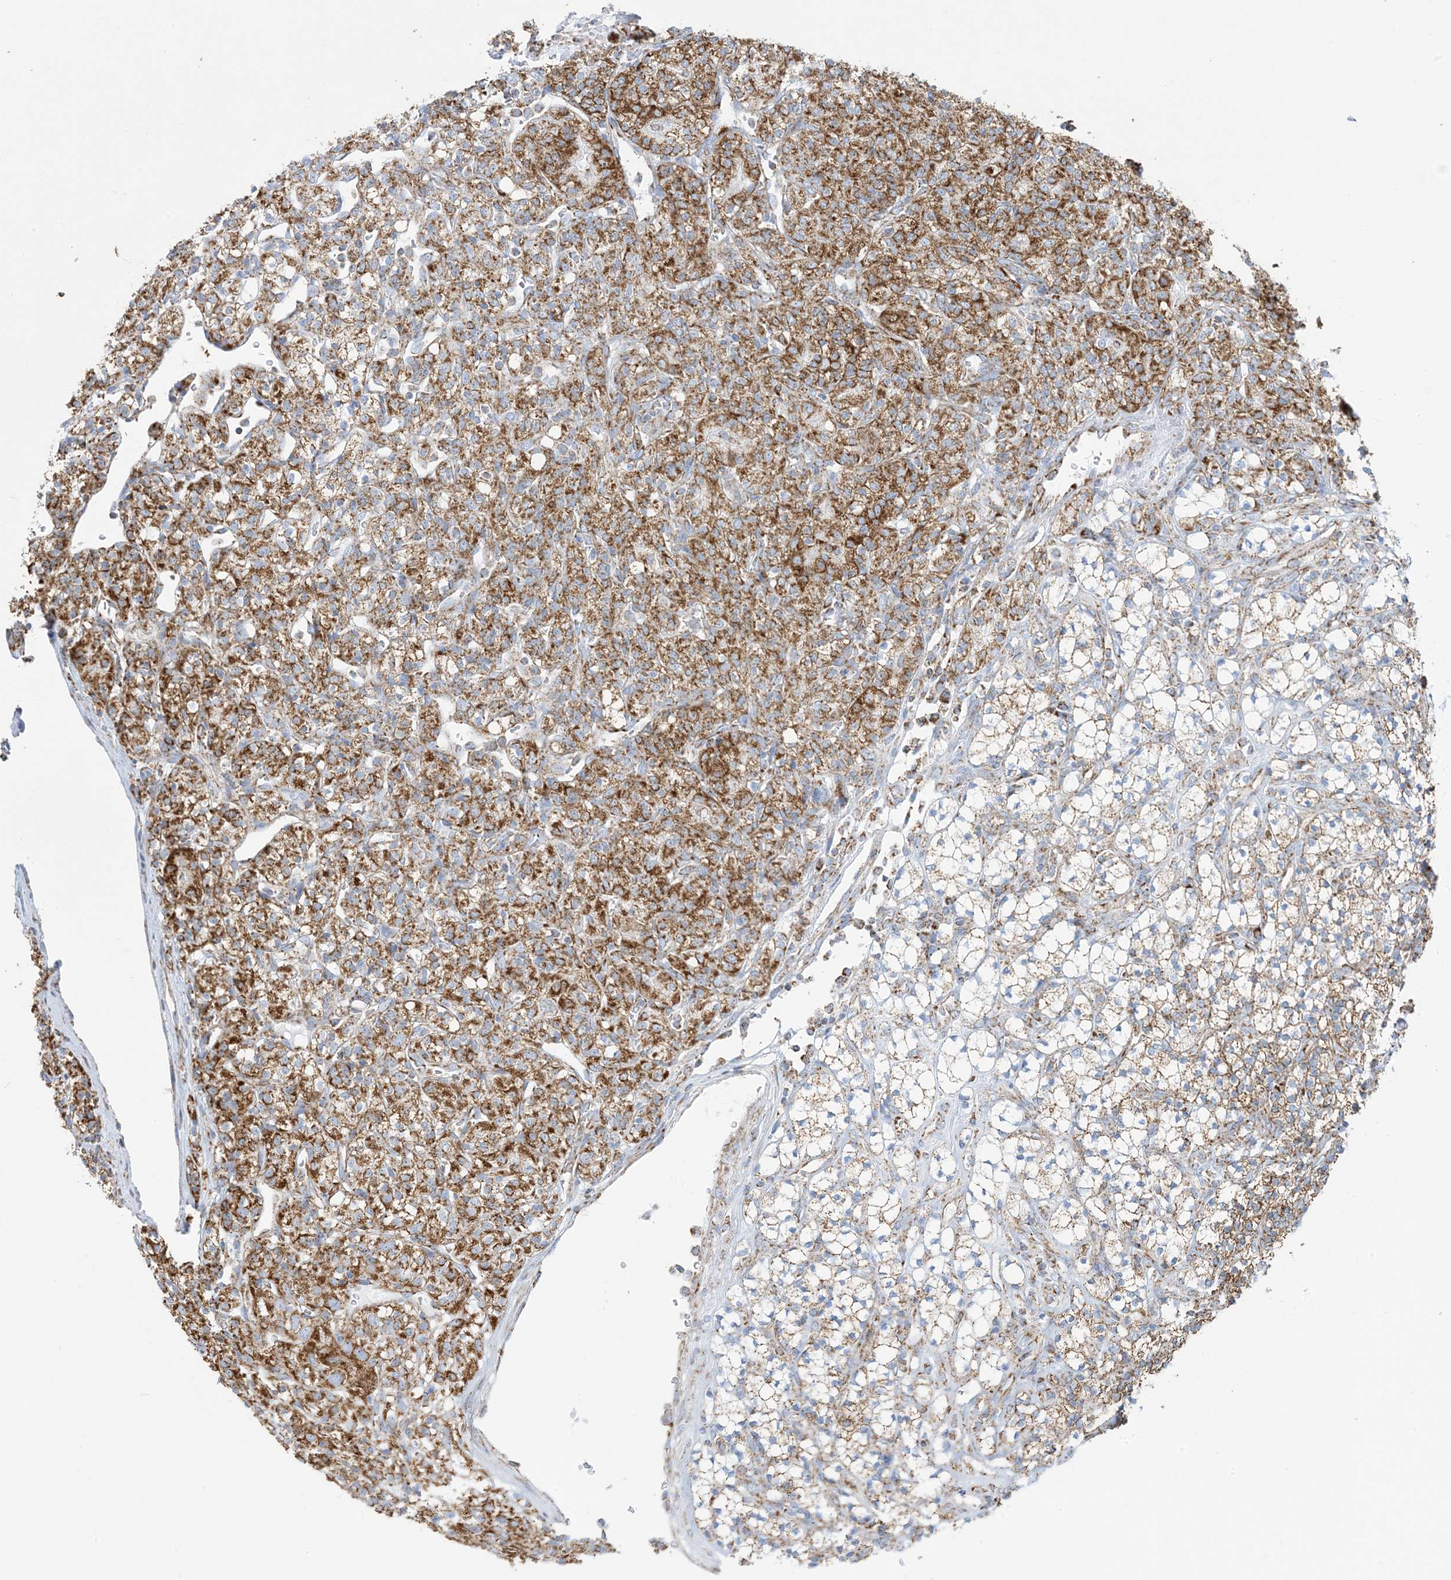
{"staining": {"intensity": "moderate", "quantity": ">75%", "location": "cytoplasmic/membranous"}, "tissue": "renal cancer", "cell_type": "Tumor cells", "image_type": "cancer", "snomed": [{"axis": "morphology", "description": "Adenocarcinoma, NOS"}, {"axis": "topography", "description": "Kidney"}], "caption": "This image demonstrates immunohistochemistry staining of renal cancer (adenocarcinoma), with medium moderate cytoplasmic/membranous expression in about >75% of tumor cells.", "gene": "SAMM50", "patient": {"sex": "male", "age": 77}}